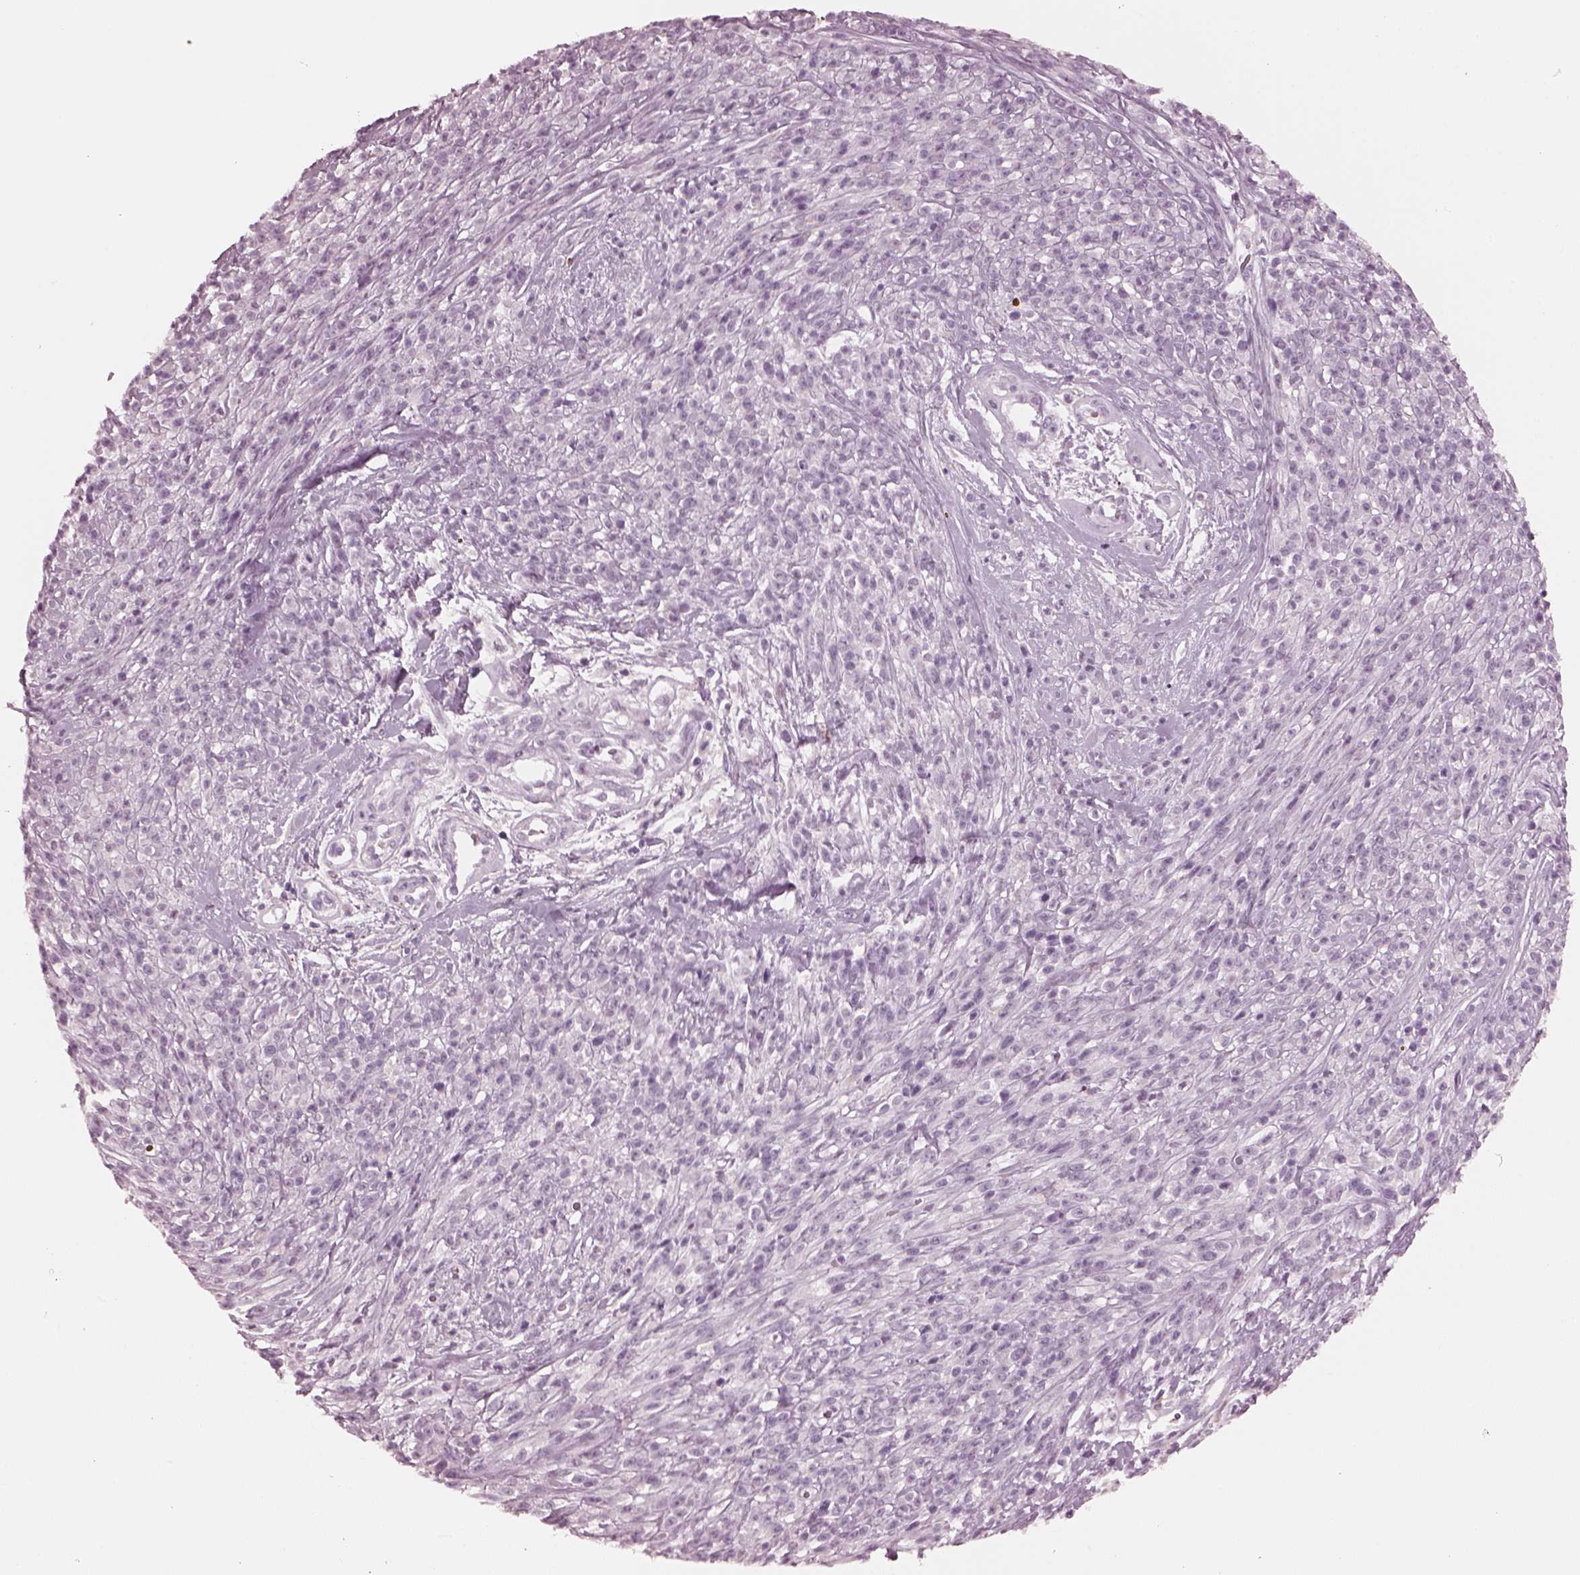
{"staining": {"intensity": "negative", "quantity": "none", "location": "none"}, "tissue": "melanoma", "cell_type": "Tumor cells", "image_type": "cancer", "snomed": [{"axis": "morphology", "description": "Malignant melanoma, NOS"}, {"axis": "topography", "description": "Skin"}, {"axis": "topography", "description": "Skin of trunk"}], "caption": "Melanoma was stained to show a protein in brown. There is no significant expression in tumor cells. (Immunohistochemistry, brightfield microscopy, high magnification).", "gene": "SLAMF8", "patient": {"sex": "male", "age": 74}}